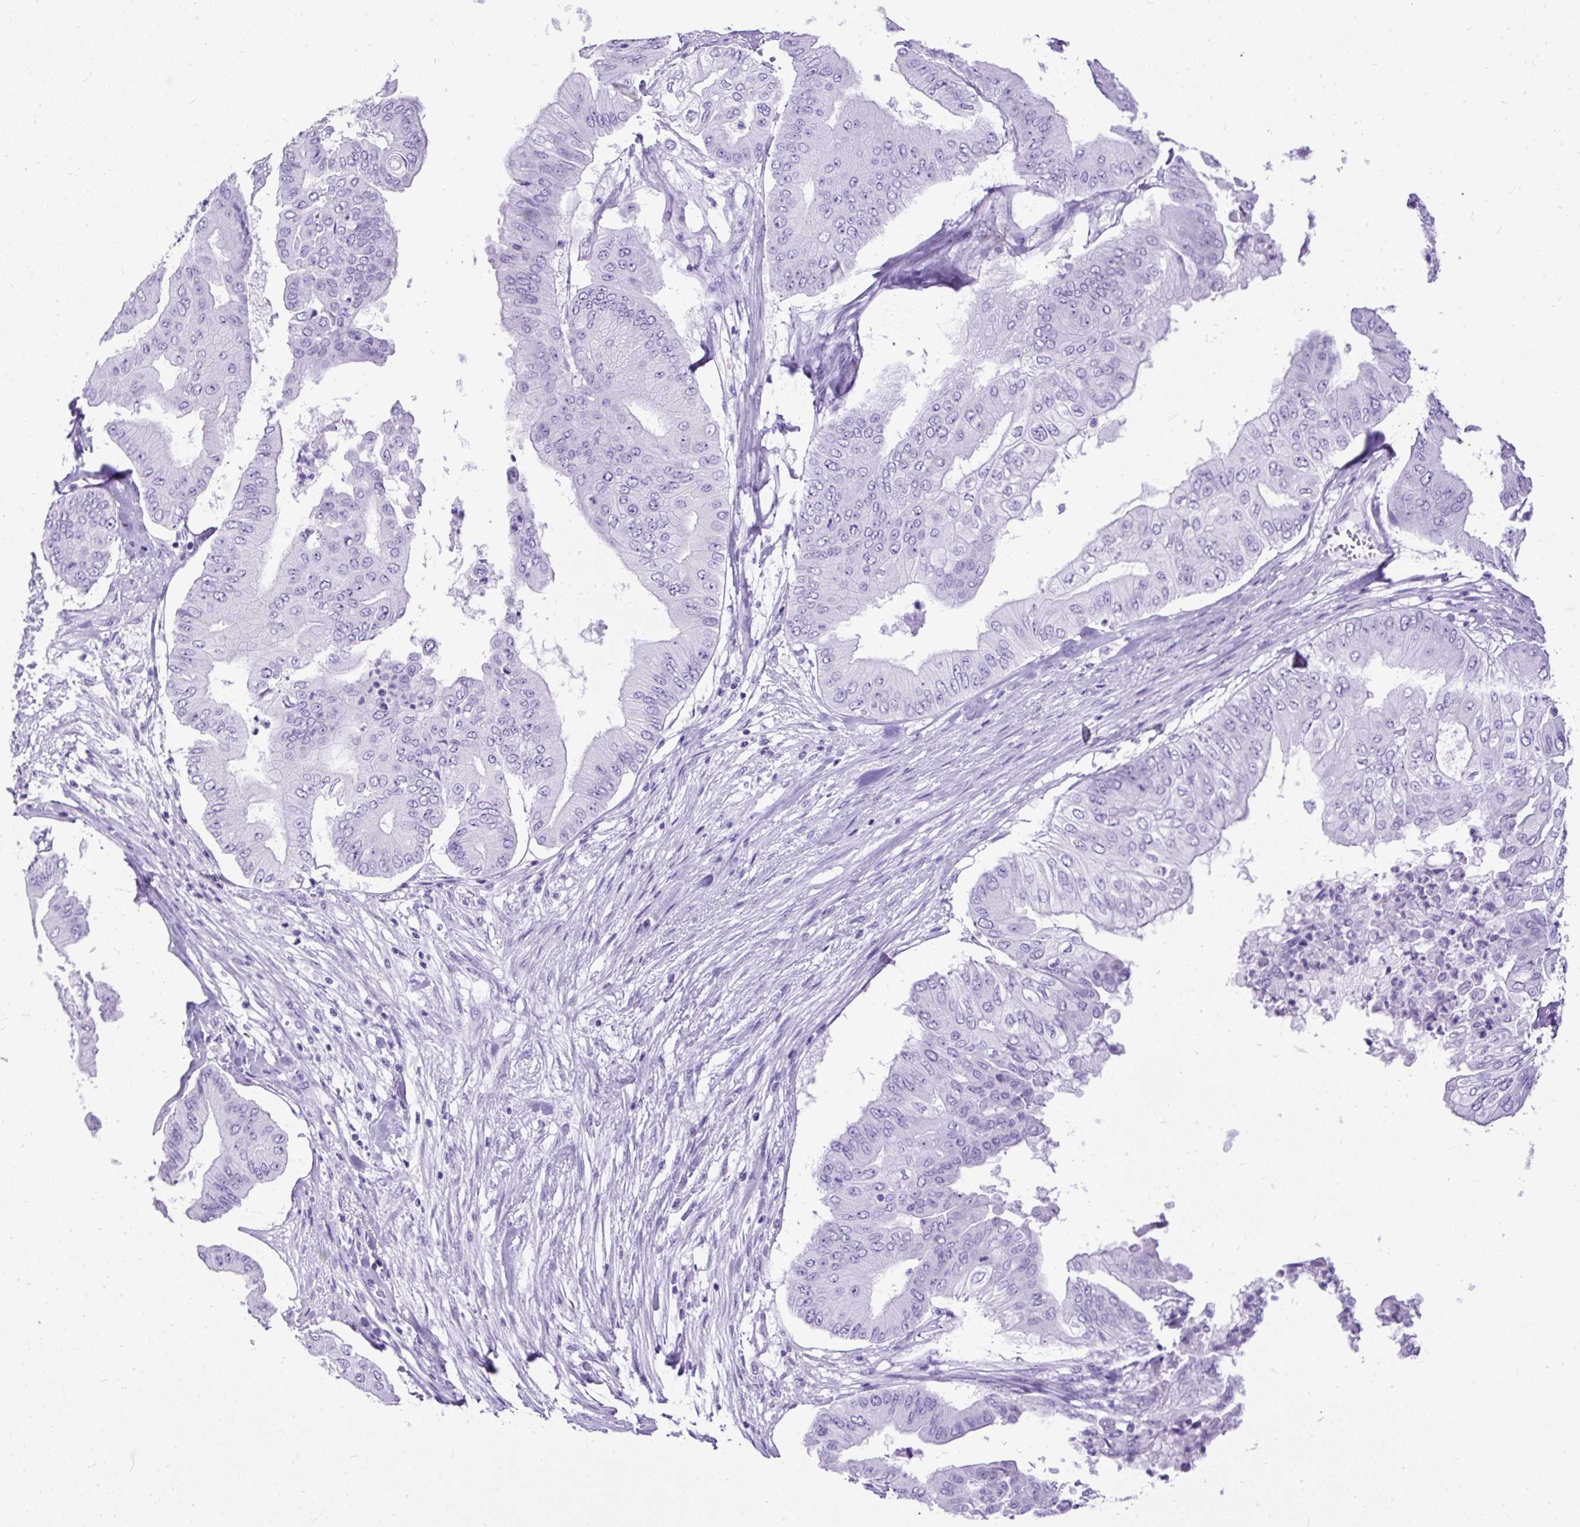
{"staining": {"intensity": "negative", "quantity": "none", "location": "none"}, "tissue": "pancreatic cancer", "cell_type": "Tumor cells", "image_type": "cancer", "snomed": [{"axis": "morphology", "description": "Adenocarcinoma, NOS"}, {"axis": "topography", "description": "Pancreas"}], "caption": "Immunohistochemistry photomicrograph of human pancreatic adenocarcinoma stained for a protein (brown), which shows no positivity in tumor cells.", "gene": "HEY1", "patient": {"sex": "female", "age": 77}}